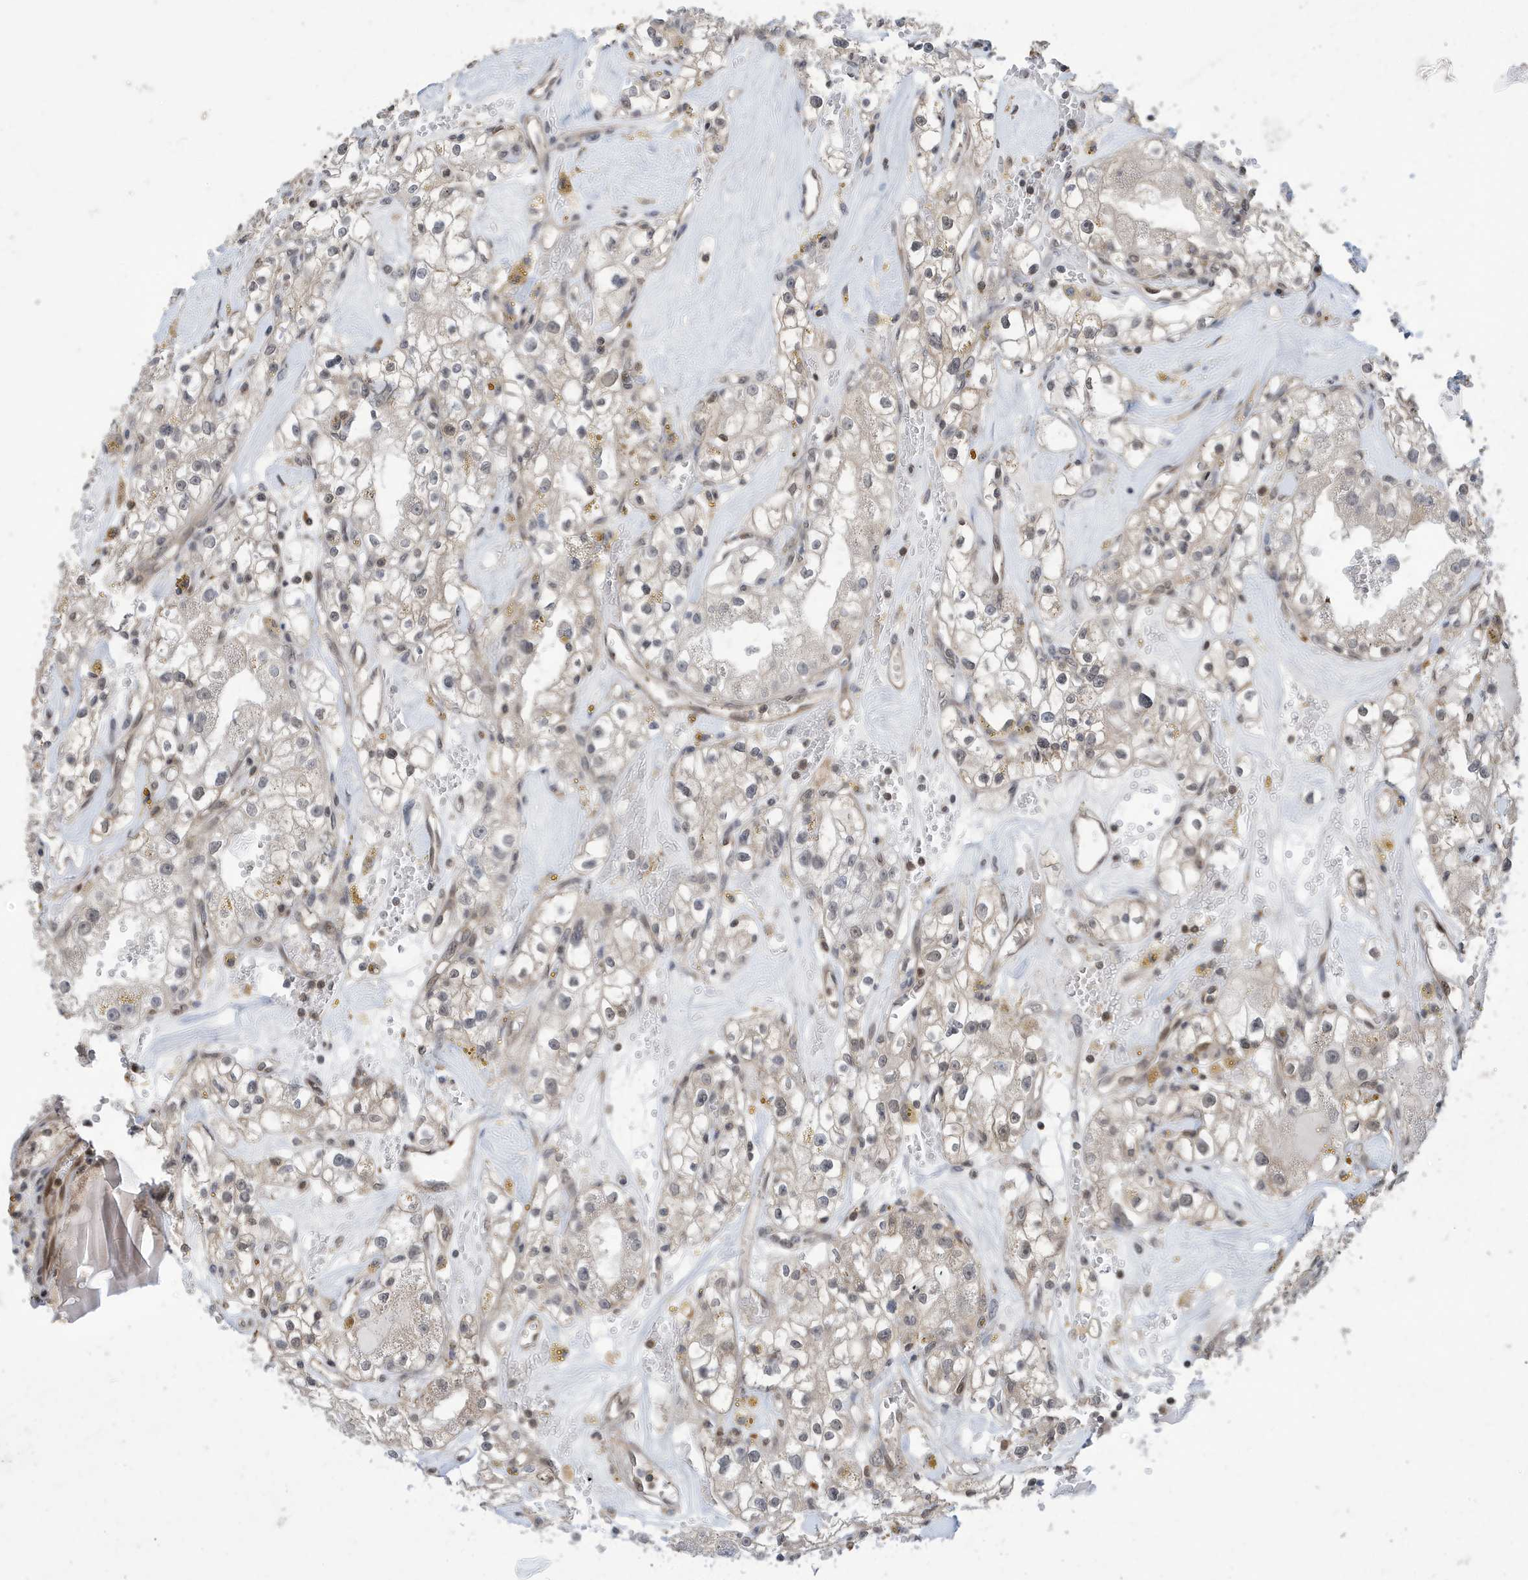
{"staining": {"intensity": "negative", "quantity": "none", "location": "none"}, "tissue": "renal cancer", "cell_type": "Tumor cells", "image_type": "cancer", "snomed": [{"axis": "morphology", "description": "Adenocarcinoma, NOS"}, {"axis": "topography", "description": "Kidney"}], "caption": "IHC histopathology image of renal cancer (adenocarcinoma) stained for a protein (brown), which demonstrates no positivity in tumor cells.", "gene": "UBQLN1", "patient": {"sex": "male", "age": 56}}